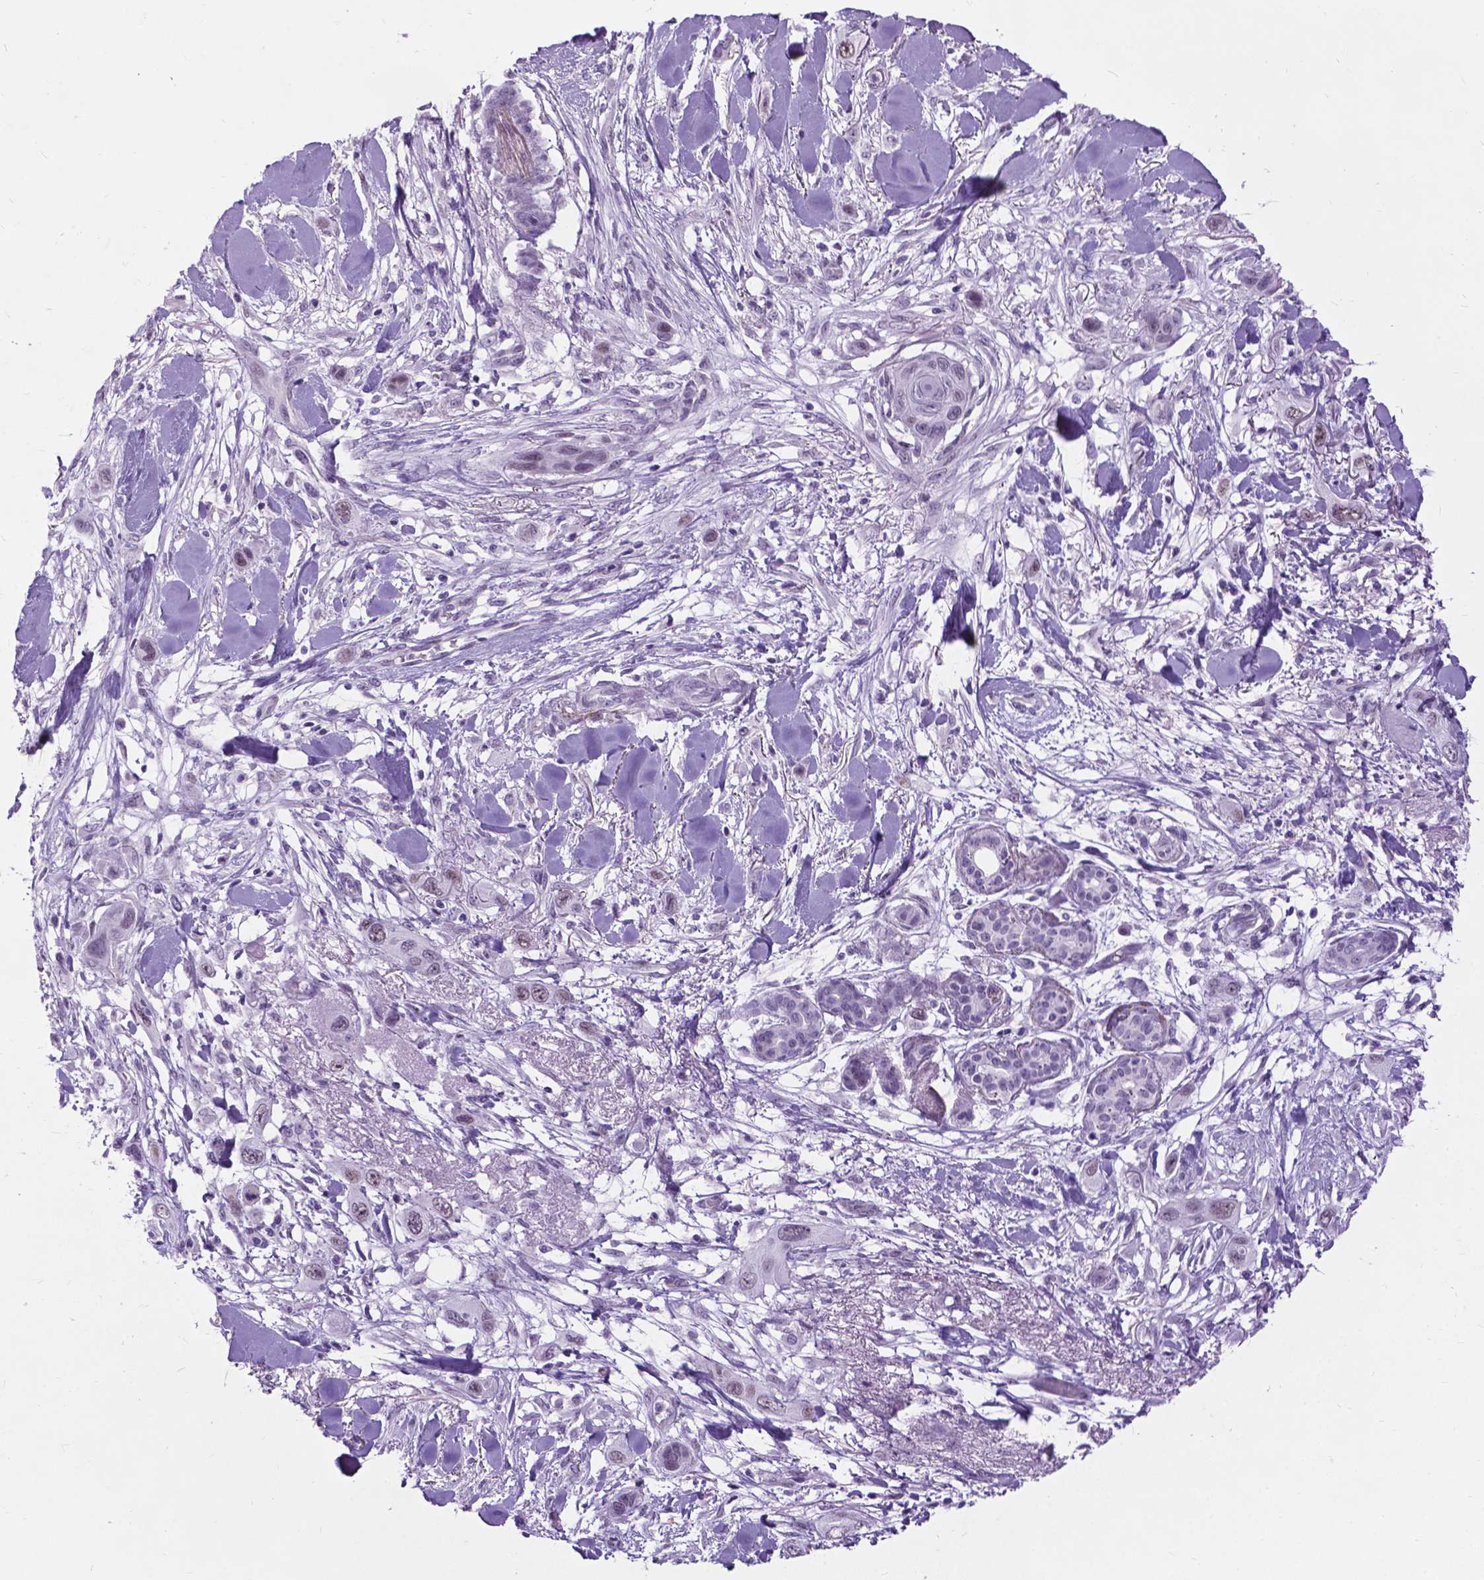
{"staining": {"intensity": "weak", "quantity": "<25%", "location": "nuclear"}, "tissue": "skin cancer", "cell_type": "Tumor cells", "image_type": "cancer", "snomed": [{"axis": "morphology", "description": "Squamous cell carcinoma, NOS"}, {"axis": "topography", "description": "Skin"}], "caption": "The image displays no staining of tumor cells in skin cancer. Nuclei are stained in blue.", "gene": "PROB1", "patient": {"sex": "male", "age": 79}}